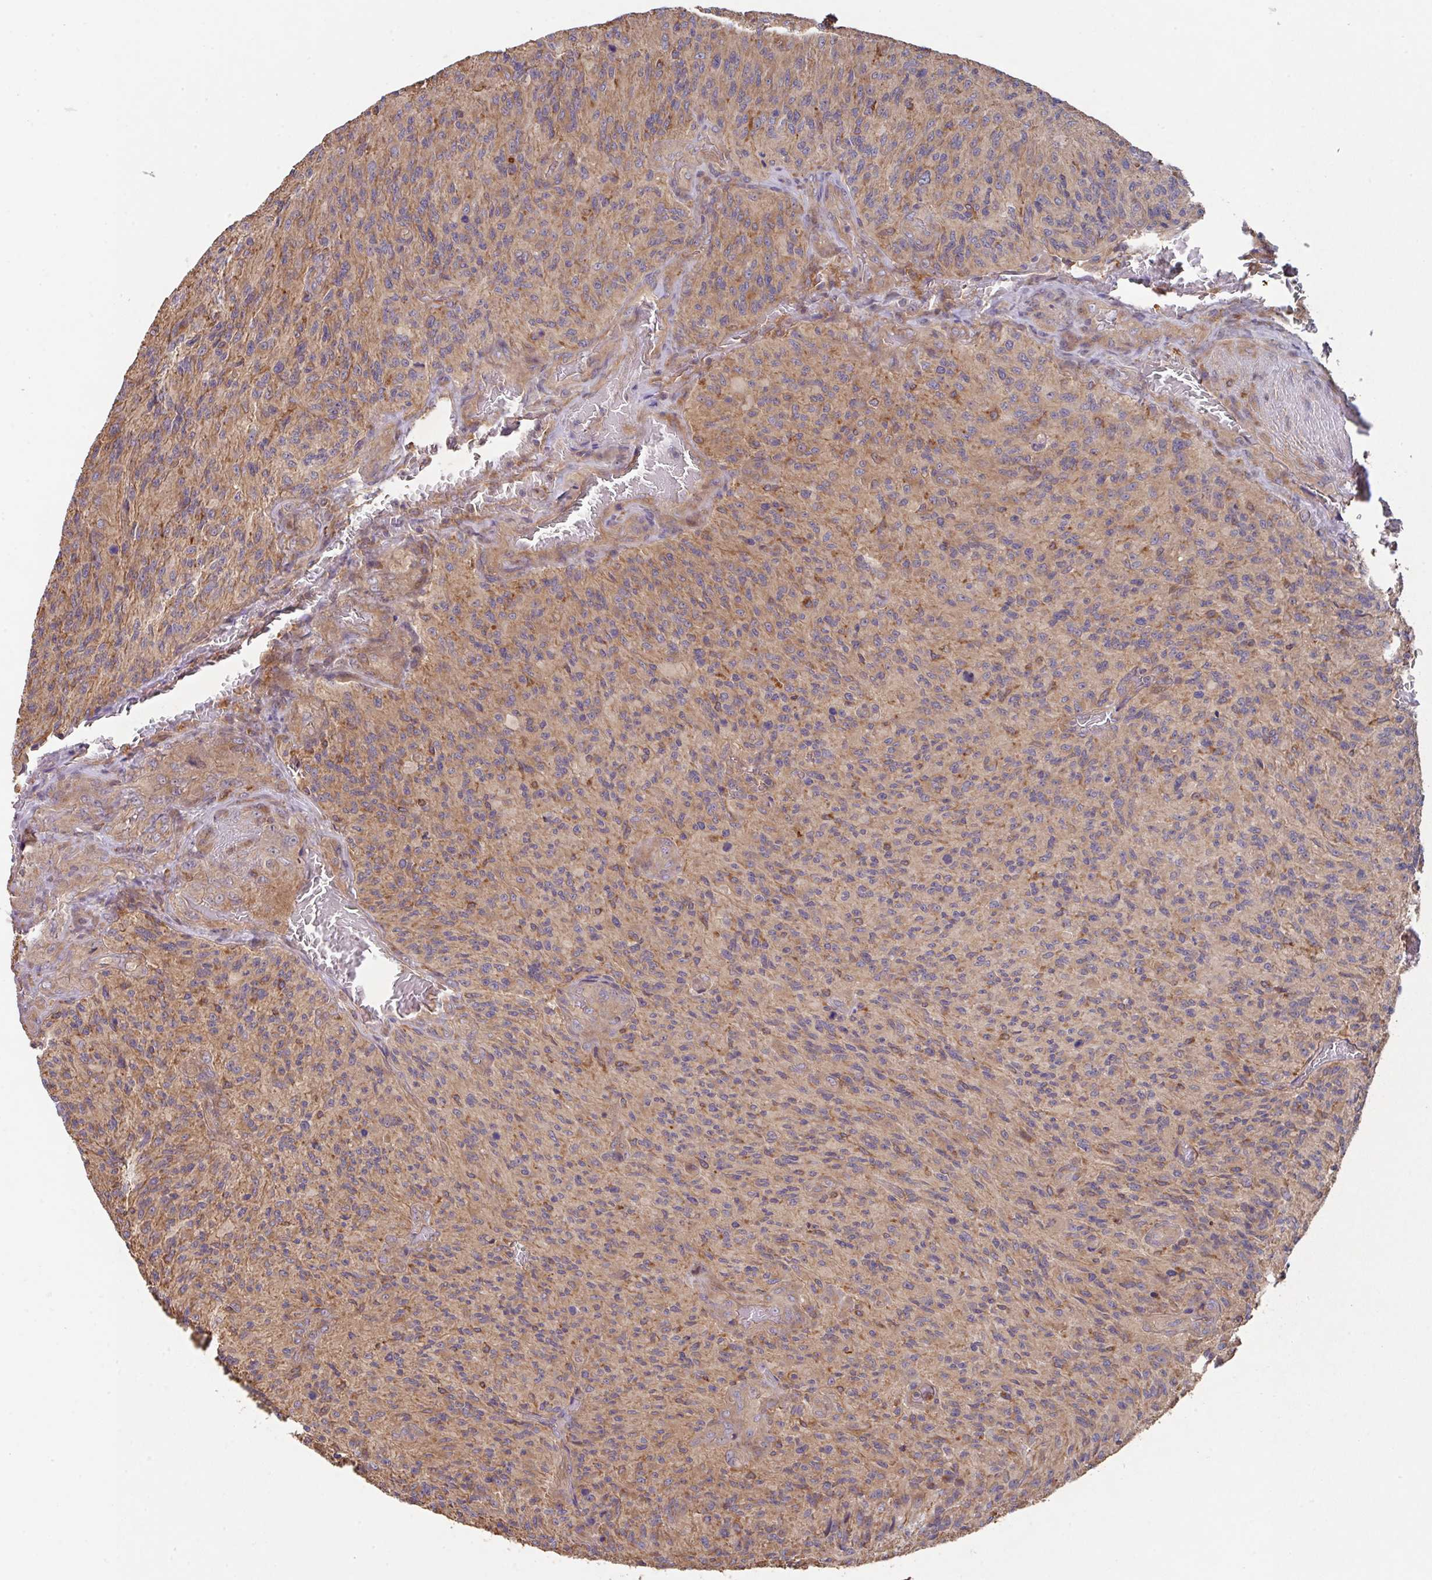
{"staining": {"intensity": "weak", "quantity": "<25%", "location": "cytoplasmic/membranous"}, "tissue": "glioma", "cell_type": "Tumor cells", "image_type": "cancer", "snomed": [{"axis": "morphology", "description": "Normal tissue, NOS"}, {"axis": "morphology", "description": "Glioma, malignant, High grade"}, {"axis": "topography", "description": "Cerebral cortex"}], "caption": "IHC micrograph of neoplastic tissue: human glioma stained with DAB (3,3'-diaminobenzidine) reveals no significant protein positivity in tumor cells. Nuclei are stained in blue.", "gene": "TRIM14", "patient": {"sex": "male", "age": 56}}